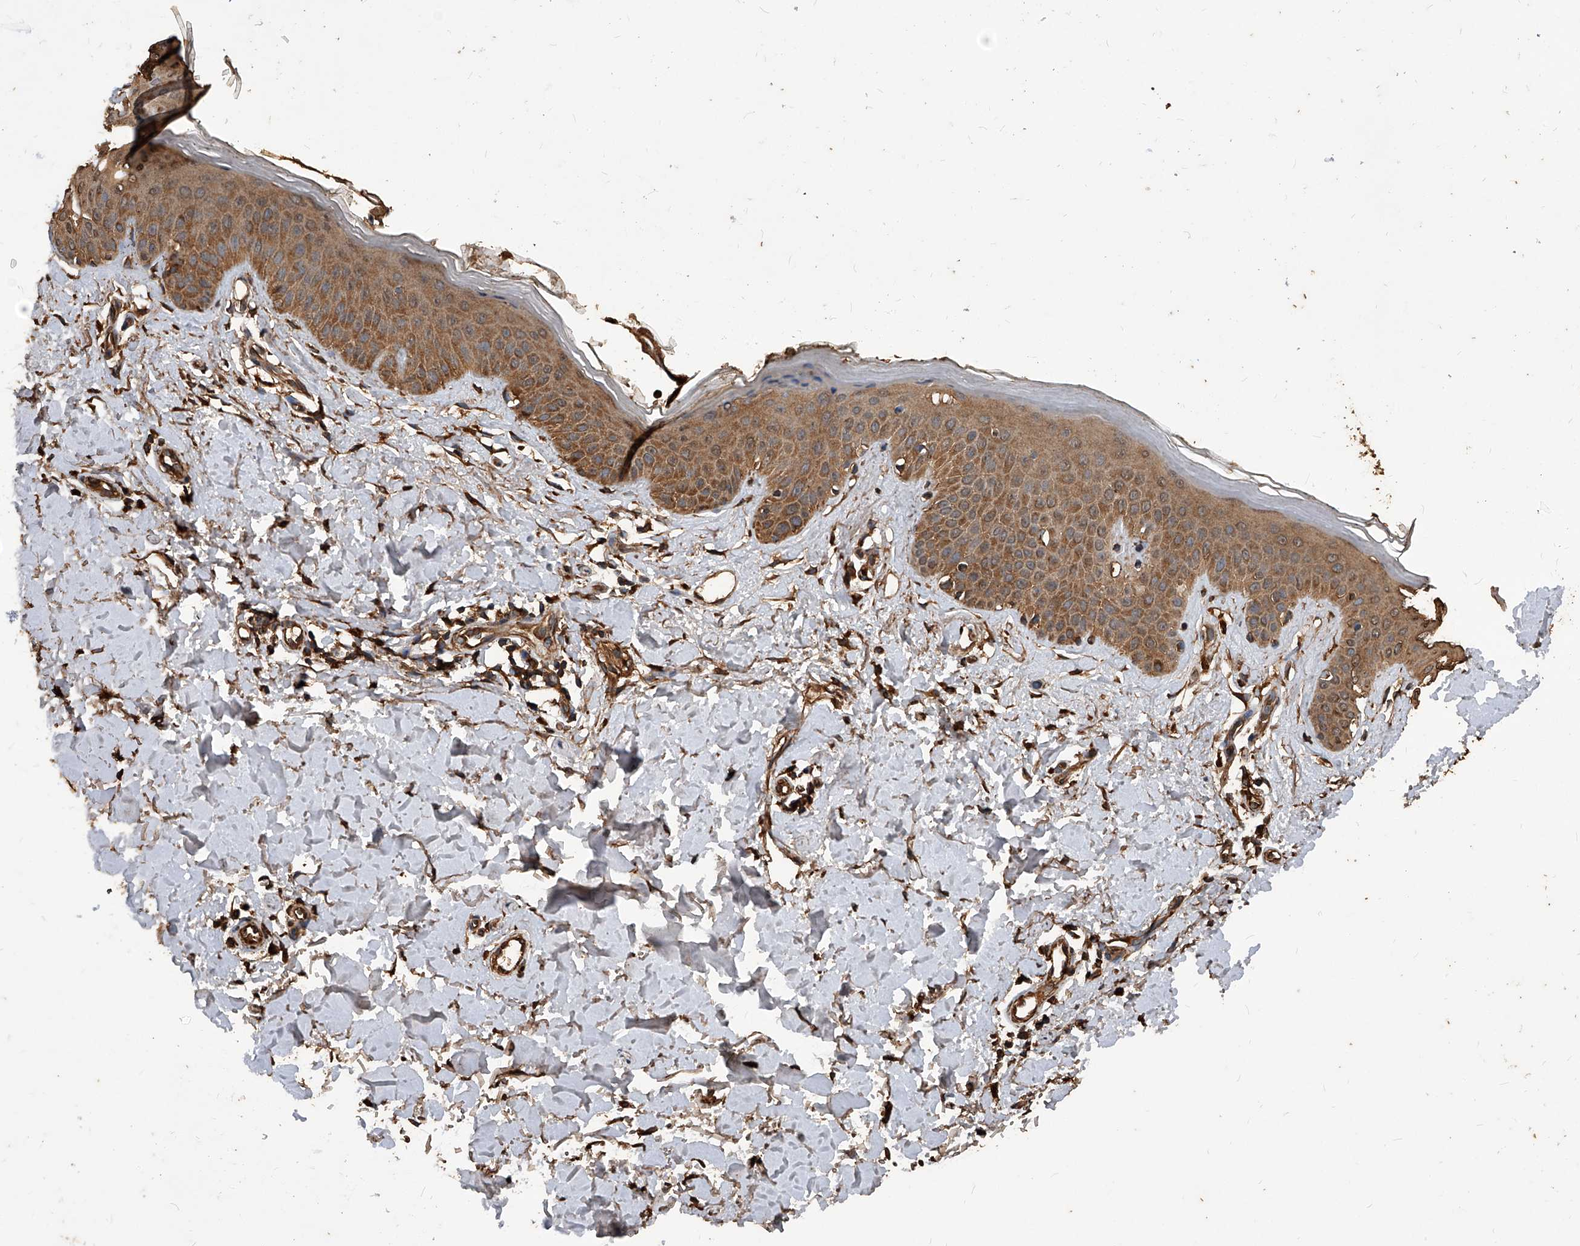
{"staining": {"intensity": "moderate", "quantity": ">75%", "location": "cytoplasmic/membranous"}, "tissue": "skin", "cell_type": "Fibroblasts", "image_type": "normal", "snomed": [{"axis": "morphology", "description": "Normal tissue, NOS"}, {"axis": "topography", "description": "Skin"}], "caption": "A high-resolution photomicrograph shows immunohistochemistry staining of unremarkable skin, which exhibits moderate cytoplasmic/membranous staining in about >75% of fibroblasts. Nuclei are stained in blue.", "gene": "UCP2", "patient": {"sex": "female", "age": 64}}